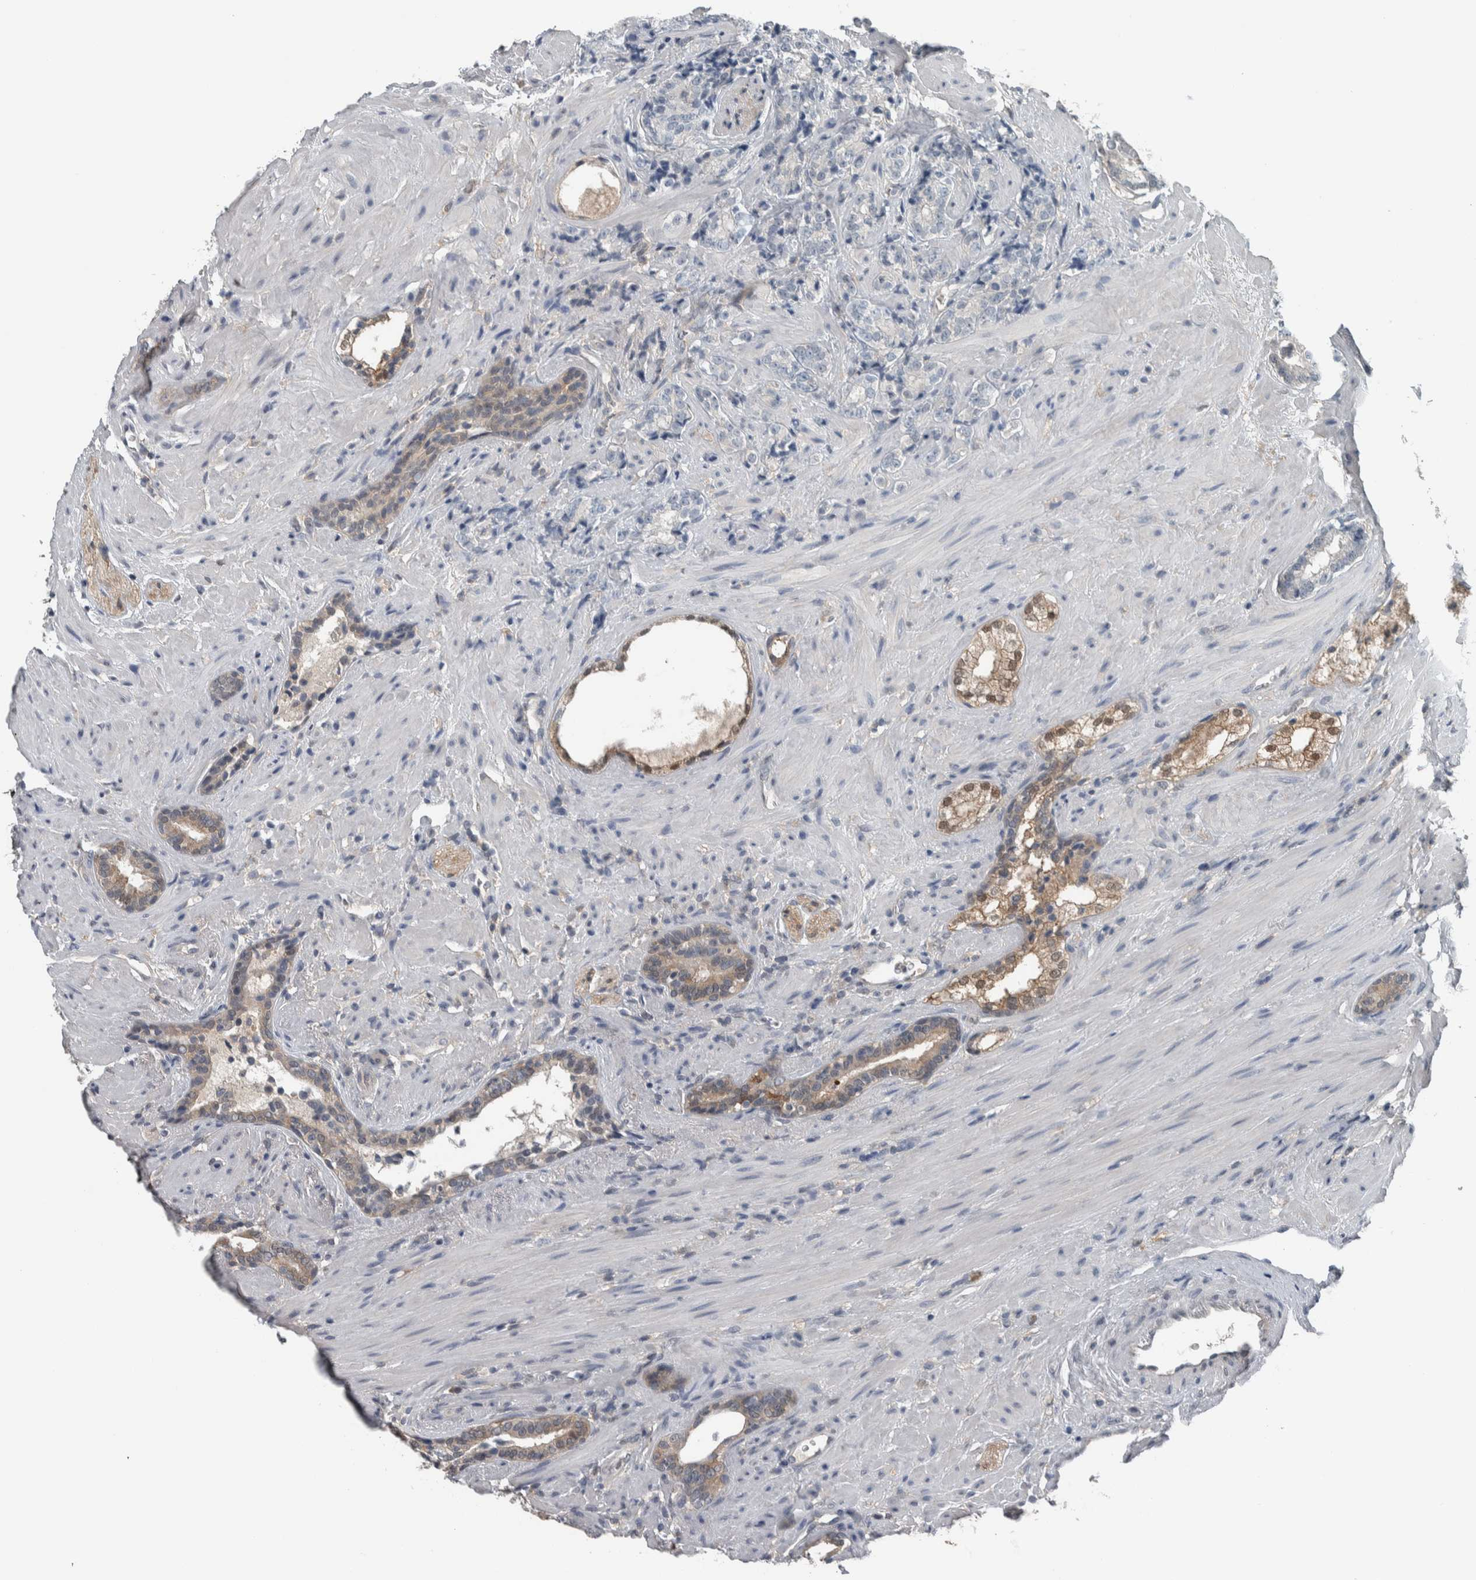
{"staining": {"intensity": "weak", "quantity": ">75%", "location": "cytoplasmic/membranous,nuclear"}, "tissue": "prostate cancer", "cell_type": "Tumor cells", "image_type": "cancer", "snomed": [{"axis": "morphology", "description": "Adenocarcinoma, High grade"}, {"axis": "topography", "description": "Prostate"}], "caption": "Protein expression by immunohistochemistry (IHC) exhibits weak cytoplasmic/membranous and nuclear expression in approximately >75% of tumor cells in prostate cancer (high-grade adenocarcinoma).", "gene": "ALAD", "patient": {"sex": "male", "age": 71}}